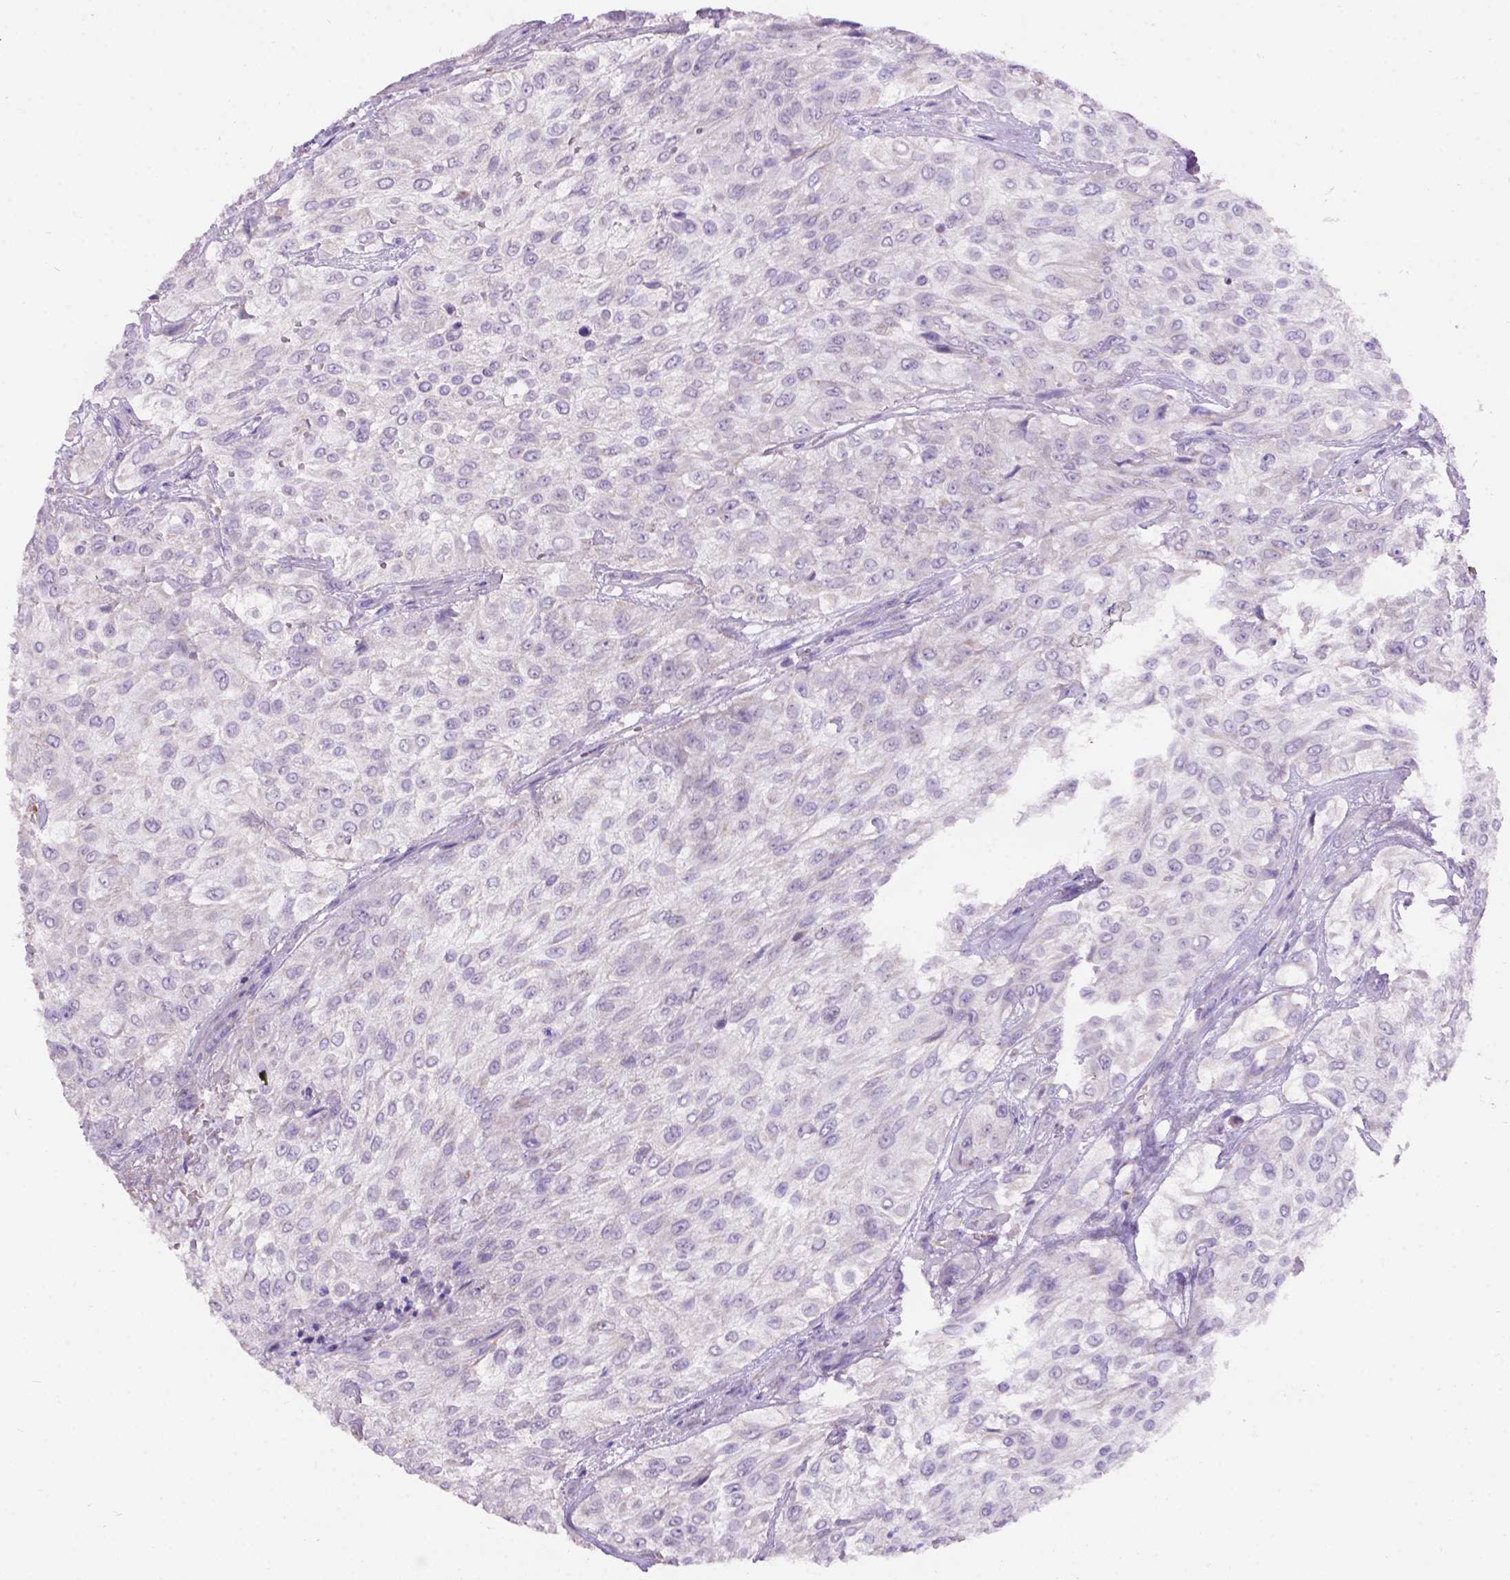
{"staining": {"intensity": "negative", "quantity": "none", "location": "none"}, "tissue": "urothelial cancer", "cell_type": "Tumor cells", "image_type": "cancer", "snomed": [{"axis": "morphology", "description": "Urothelial carcinoma, High grade"}, {"axis": "topography", "description": "Urinary bladder"}], "caption": "Immunohistochemistry image of urothelial cancer stained for a protein (brown), which displays no staining in tumor cells.", "gene": "L2HGDH", "patient": {"sex": "male", "age": 57}}